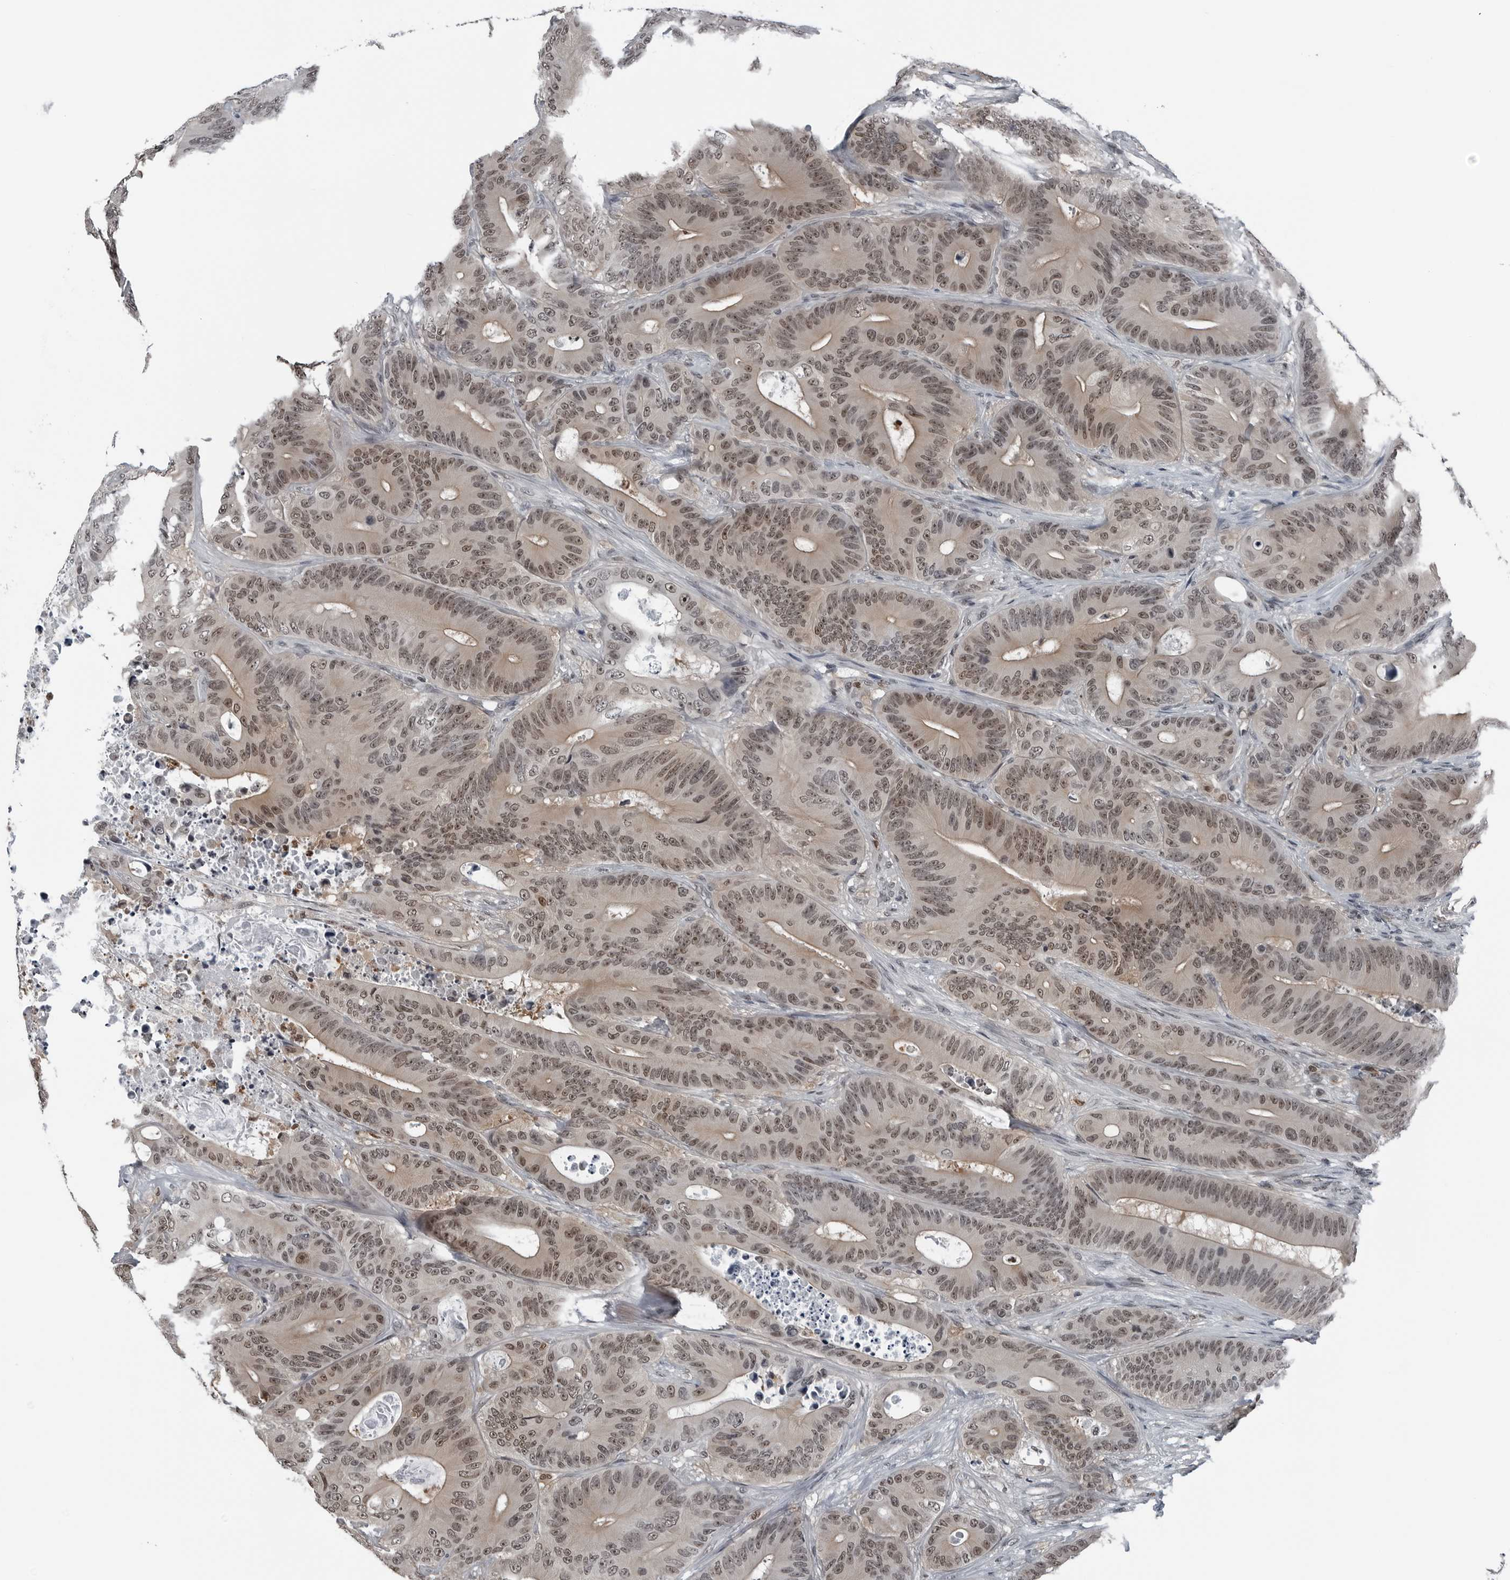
{"staining": {"intensity": "moderate", "quantity": ">75%", "location": "nuclear"}, "tissue": "colorectal cancer", "cell_type": "Tumor cells", "image_type": "cancer", "snomed": [{"axis": "morphology", "description": "Adenocarcinoma, NOS"}, {"axis": "topography", "description": "Colon"}], "caption": "DAB immunohistochemical staining of colorectal adenocarcinoma reveals moderate nuclear protein staining in about >75% of tumor cells.", "gene": "AKR1A1", "patient": {"sex": "male", "age": 83}}